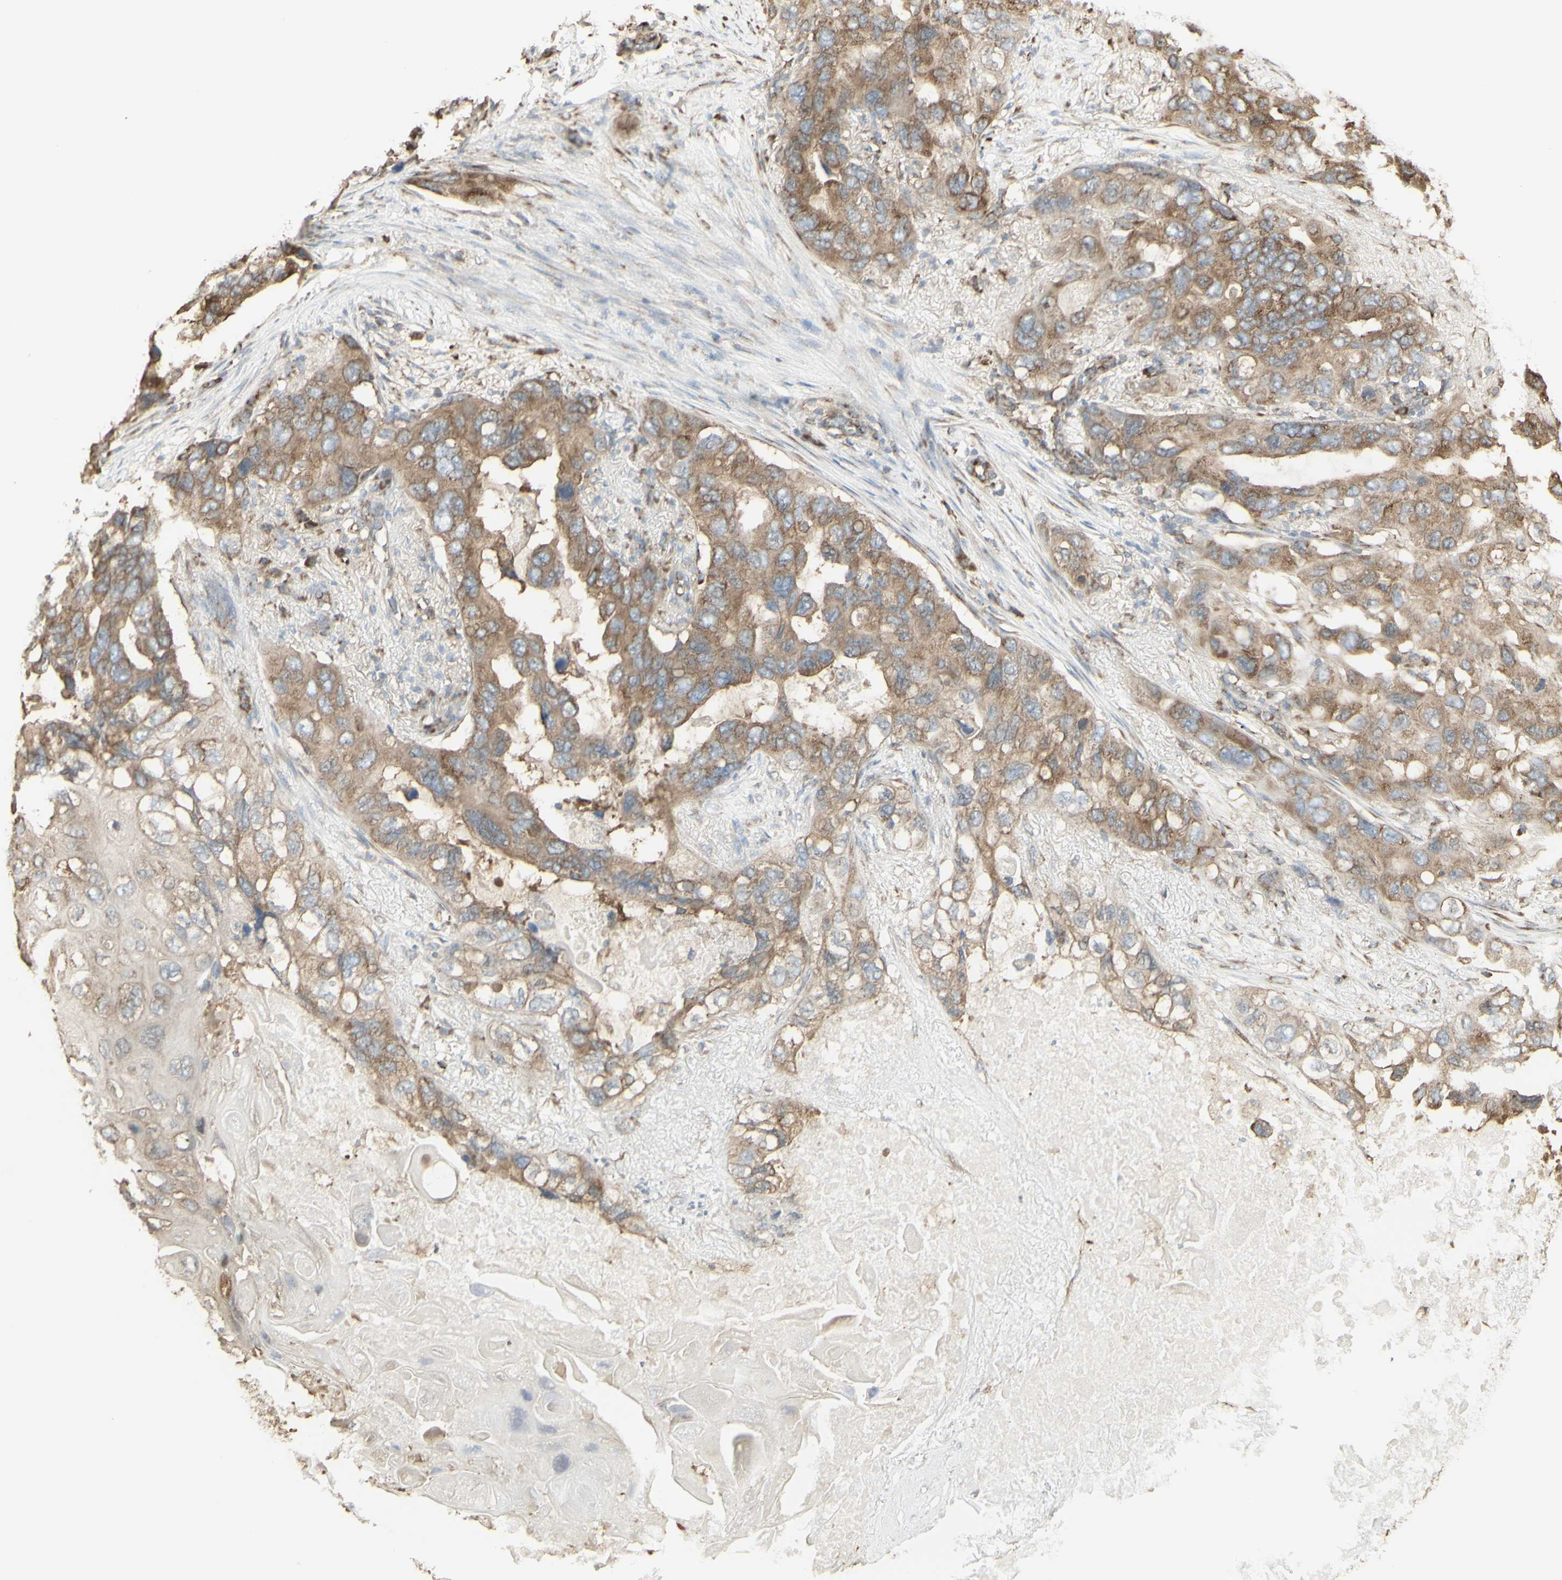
{"staining": {"intensity": "weak", "quantity": ">75%", "location": "cytoplasmic/membranous"}, "tissue": "lung cancer", "cell_type": "Tumor cells", "image_type": "cancer", "snomed": [{"axis": "morphology", "description": "Squamous cell carcinoma, NOS"}, {"axis": "topography", "description": "Lung"}], "caption": "IHC histopathology image of neoplastic tissue: human lung squamous cell carcinoma stained using immunohistochemistry displays low levels of weak protein expression localized specifically in the cytoplasmic/membranous of tumor cells, appearing as a cytoplasmic/membranous brown color.", "gene": "EEF1B2", "patient": {"sex": "female", "age": 73}}